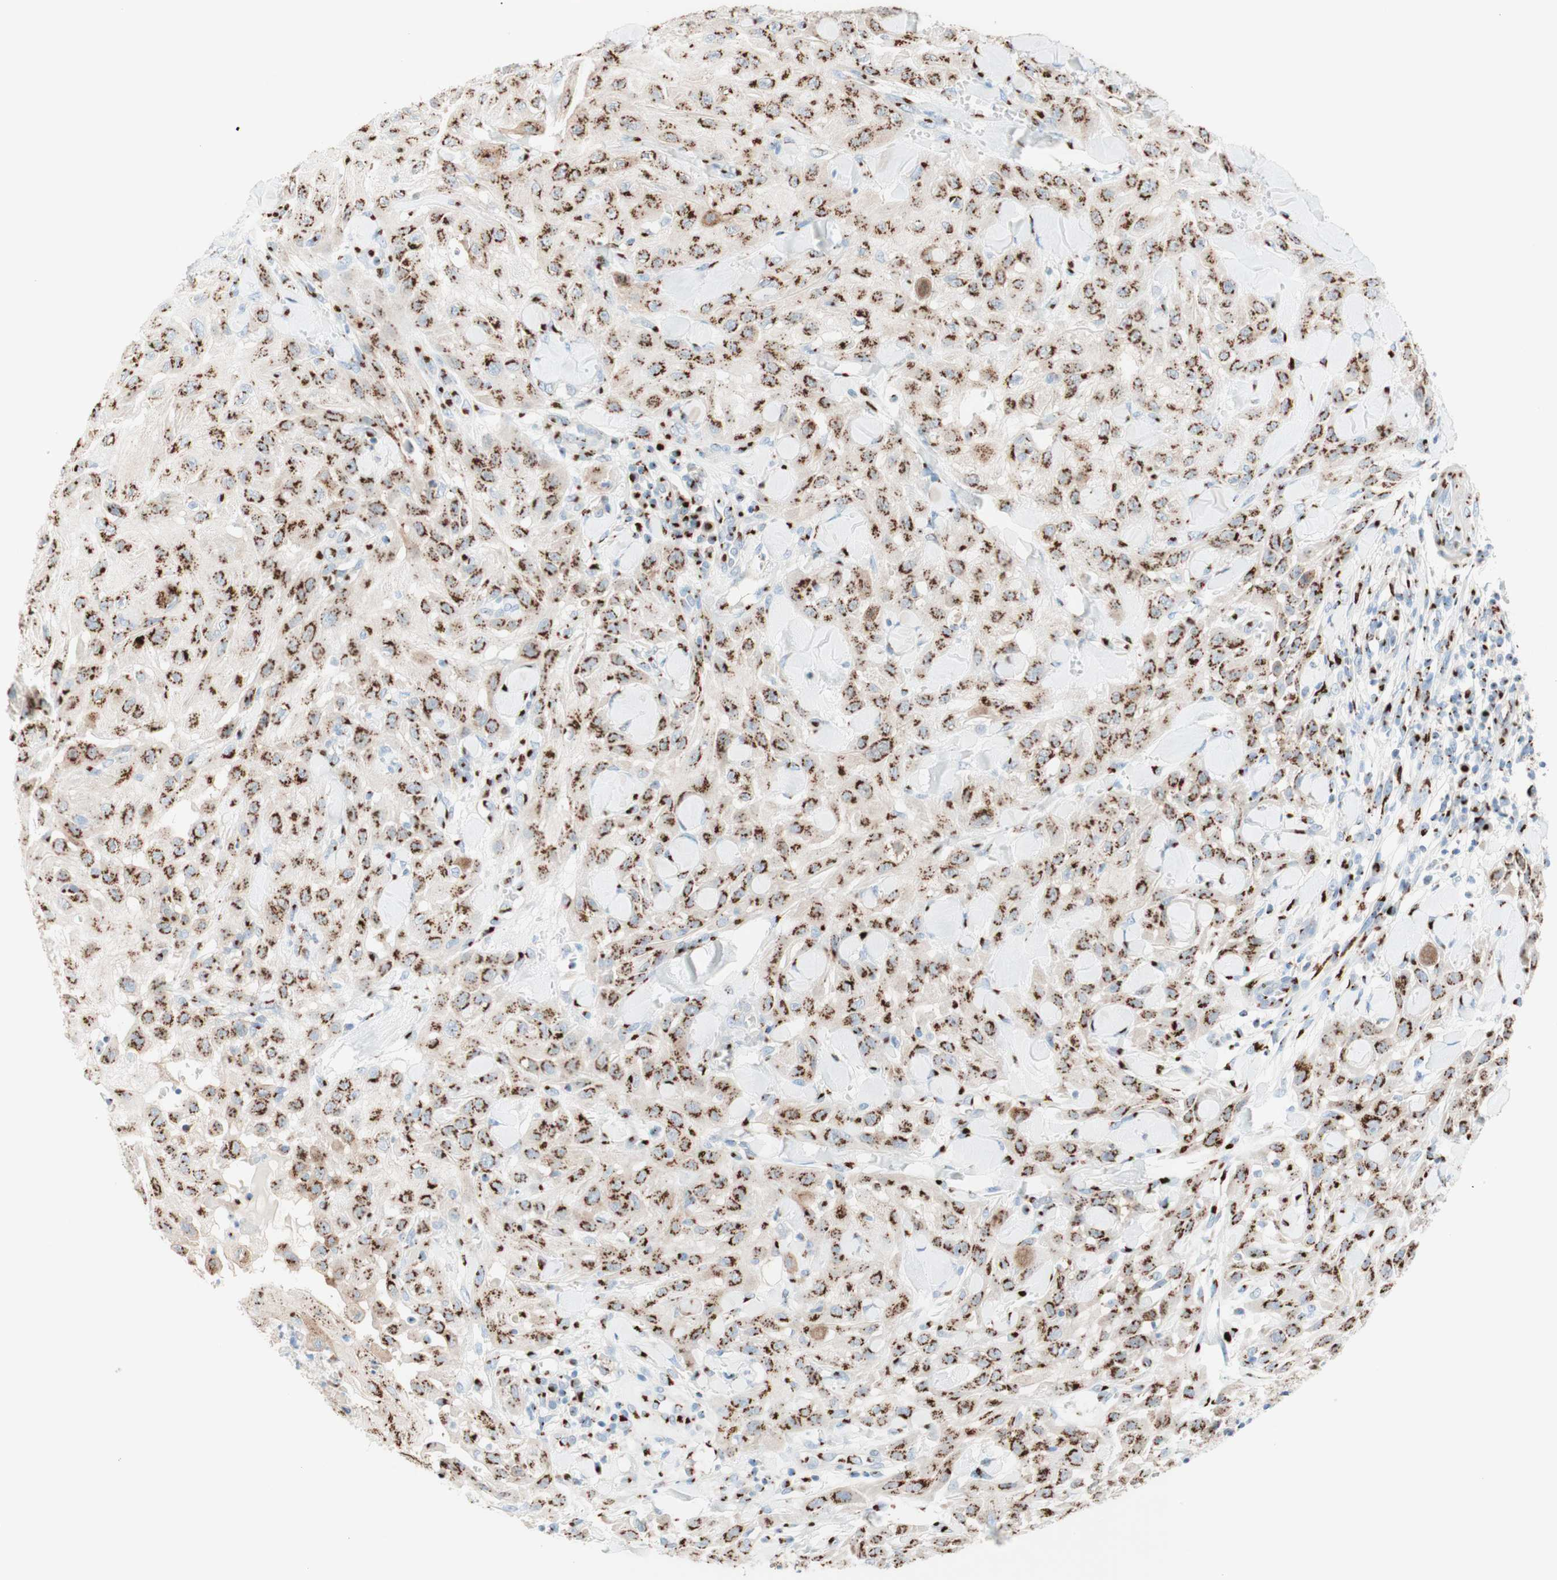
{"staining": {"intensity": "strong", "quantity": ">75%", "location": "cytoplasmic/membranous"}, "tissue": "skin cancer", "cell_type": "Tumor cells", "image_type": "cancer", "snomed": [{"axis": "morphology", "description": "Squamous cell carcinoma, NOS"}, {"axis": "topography", "description": "Skin"}], "caption": "Strong cytoplasmic/membranous staining is present in approximately >75% of tumor cells in skin squamous cell carcinoma. The protein is stained brown, and the nuclei are stained in blue (DAB (3,3'-diaminobenzidine) IHC with brightfield microscopy, high magnification).", "gene": "GOLGB1", "patient": {"sex": "male", "age": 24}}